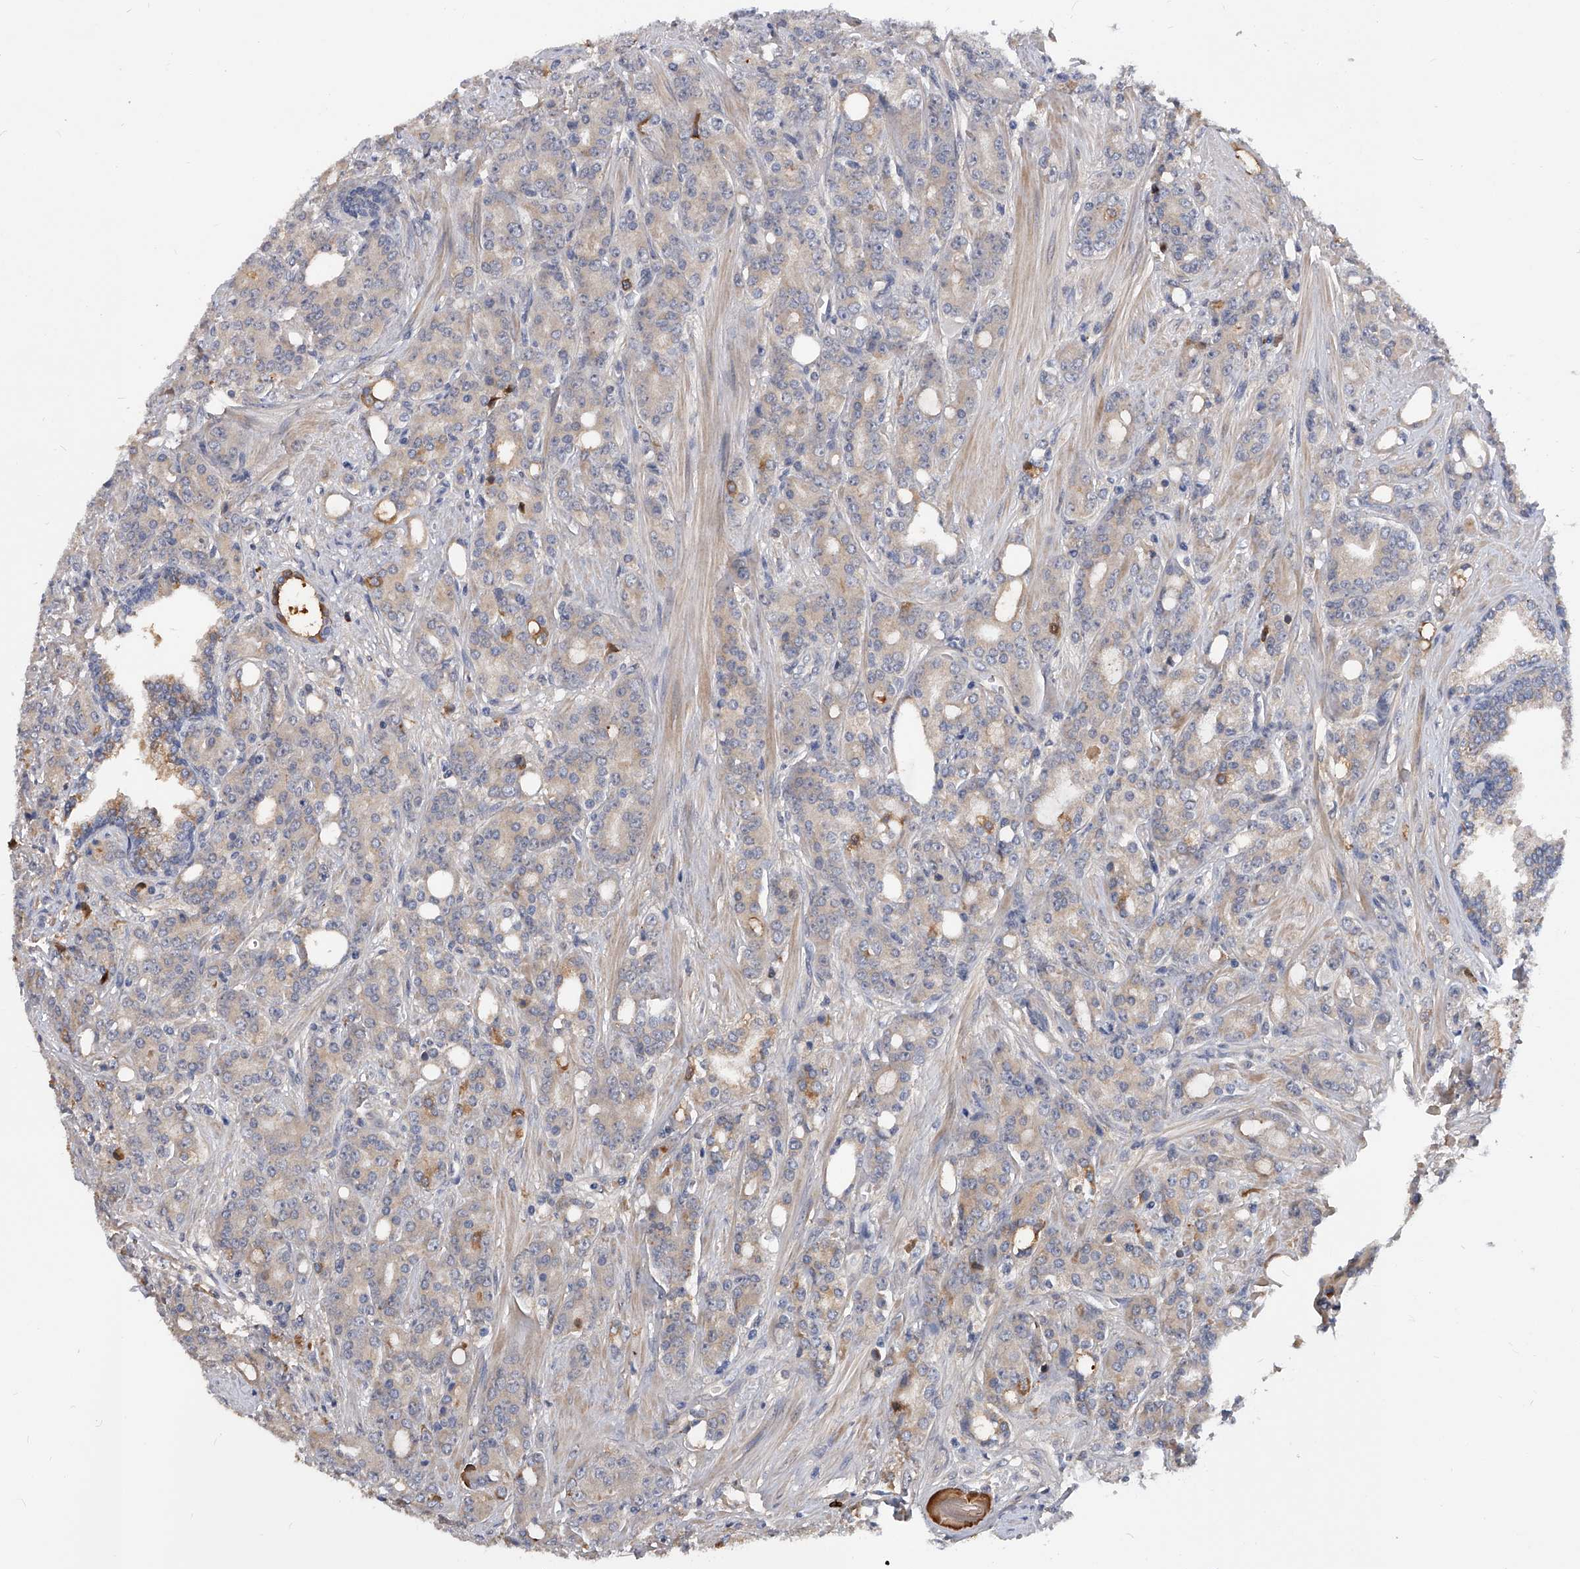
{"staining": {"intensity": "weak", "quantity": "25%-75%", "location": "cytoplasmic/membranous"}, "tissue": "prostate cancer", "cell_type": "Tumor cells", "image_type": "cancer", "snomed": [{"axis": "morphology", "description": "Adenocarcinoma, High grade"}, {"axis": "topography", "description": "Prostate"}], "caption": "A brown stain highlights weak cytoplasmic/membranous staining of a protein in human prostate cancer tumor cells.", "gene": "ZNF25", "patient": {"sex": "male", "age": 62}}